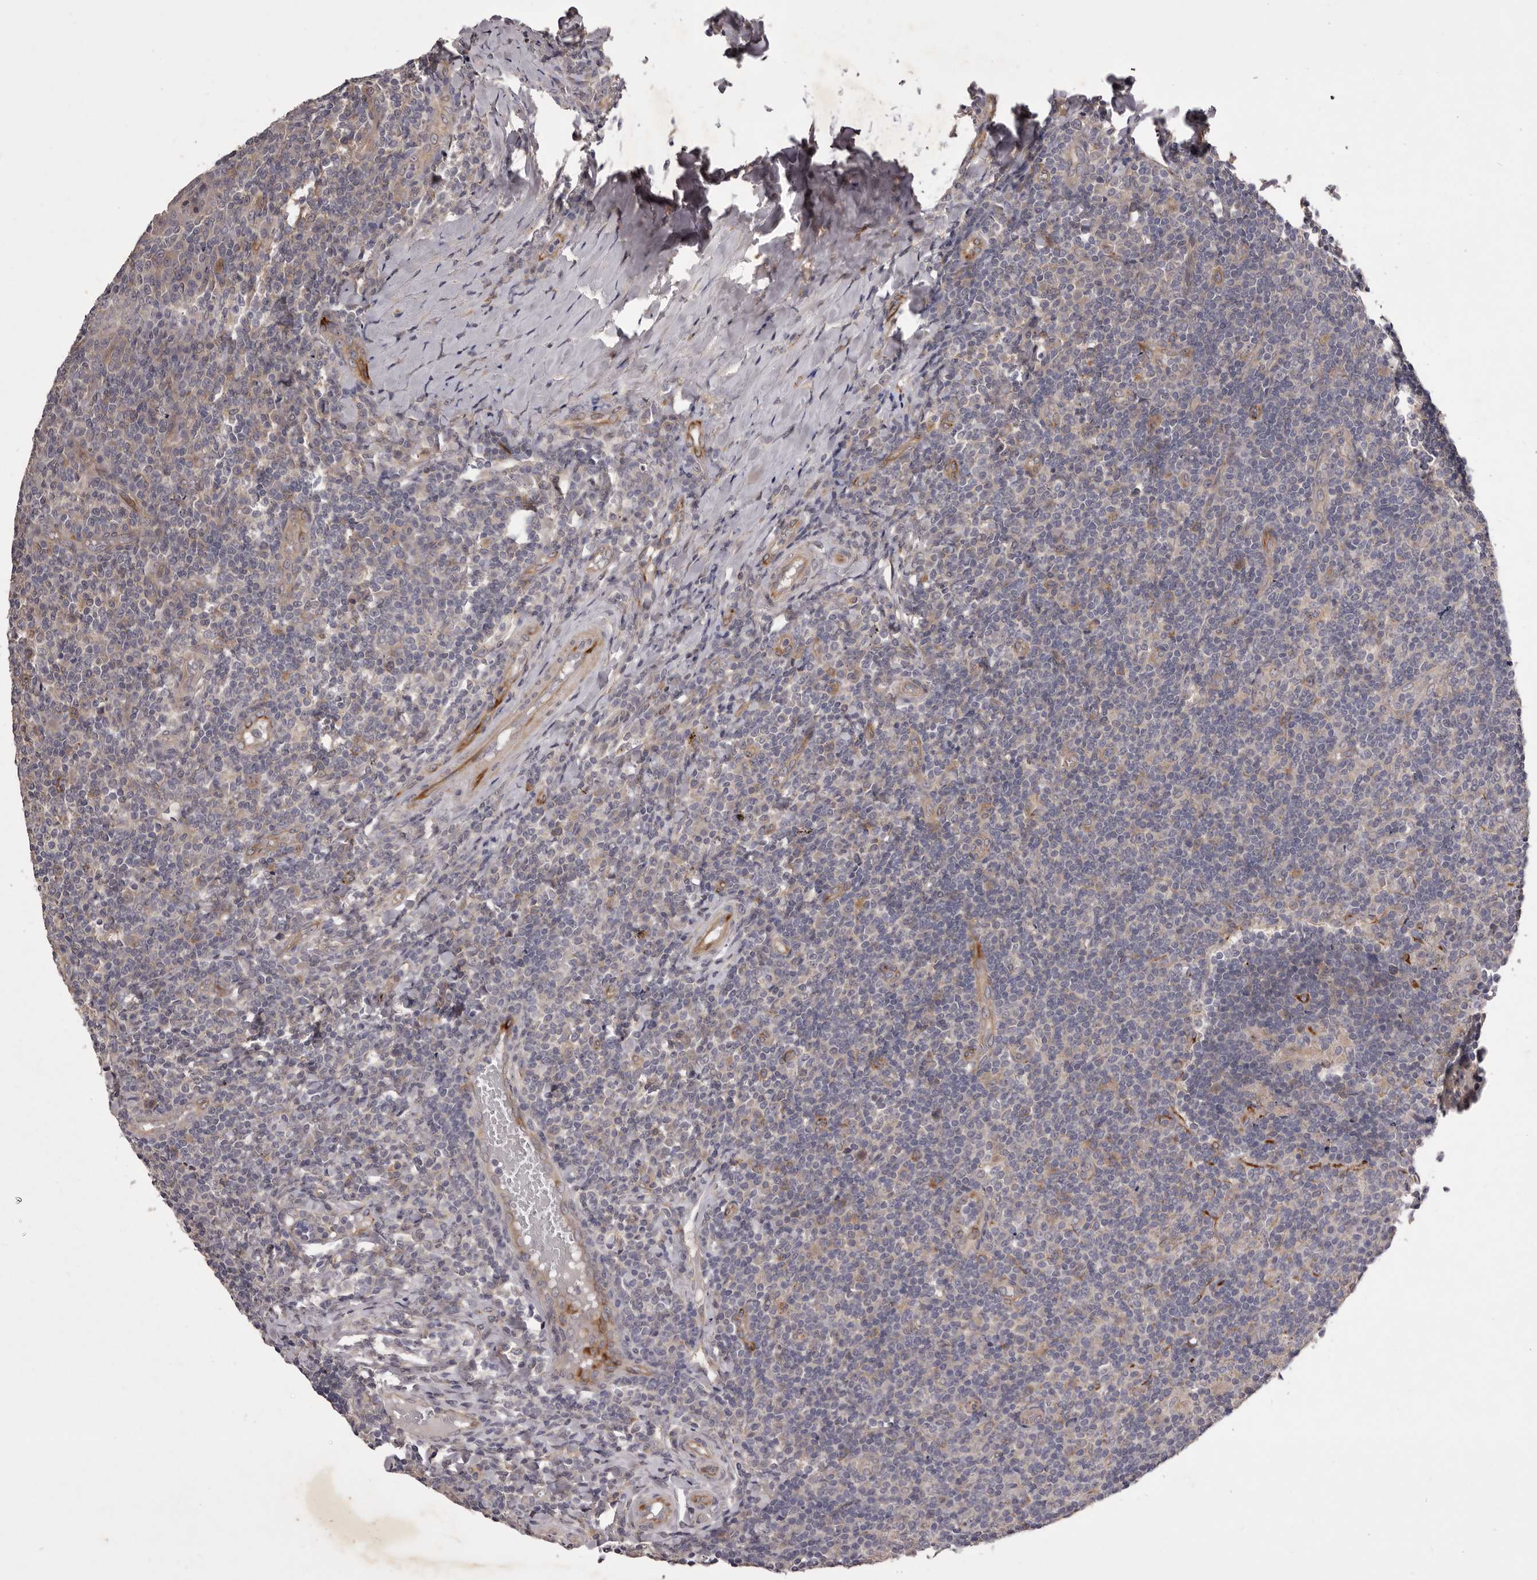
{"staining": {"intensity": "moderate", "quantity": "<25%", "location": "cytoplasmic/membranous"}, "tissue": "tonsil", "cell_type": "Germinal center cells", "image_type": "normal", "snomed": [{"axis": "morphology", "description": "Normal tissue, NOS"}, {"axis": "topography", "description": "Tonsil"}], "caption": "A histopathology image showing moderate cytoplasmic/membranous expression in approximately <25% of germinal center cells in benign tonsil, as visualized by brown immunohistochemical staining.", "gene": "PNRC1", "patient": {"sex": "female", "age": 19}}